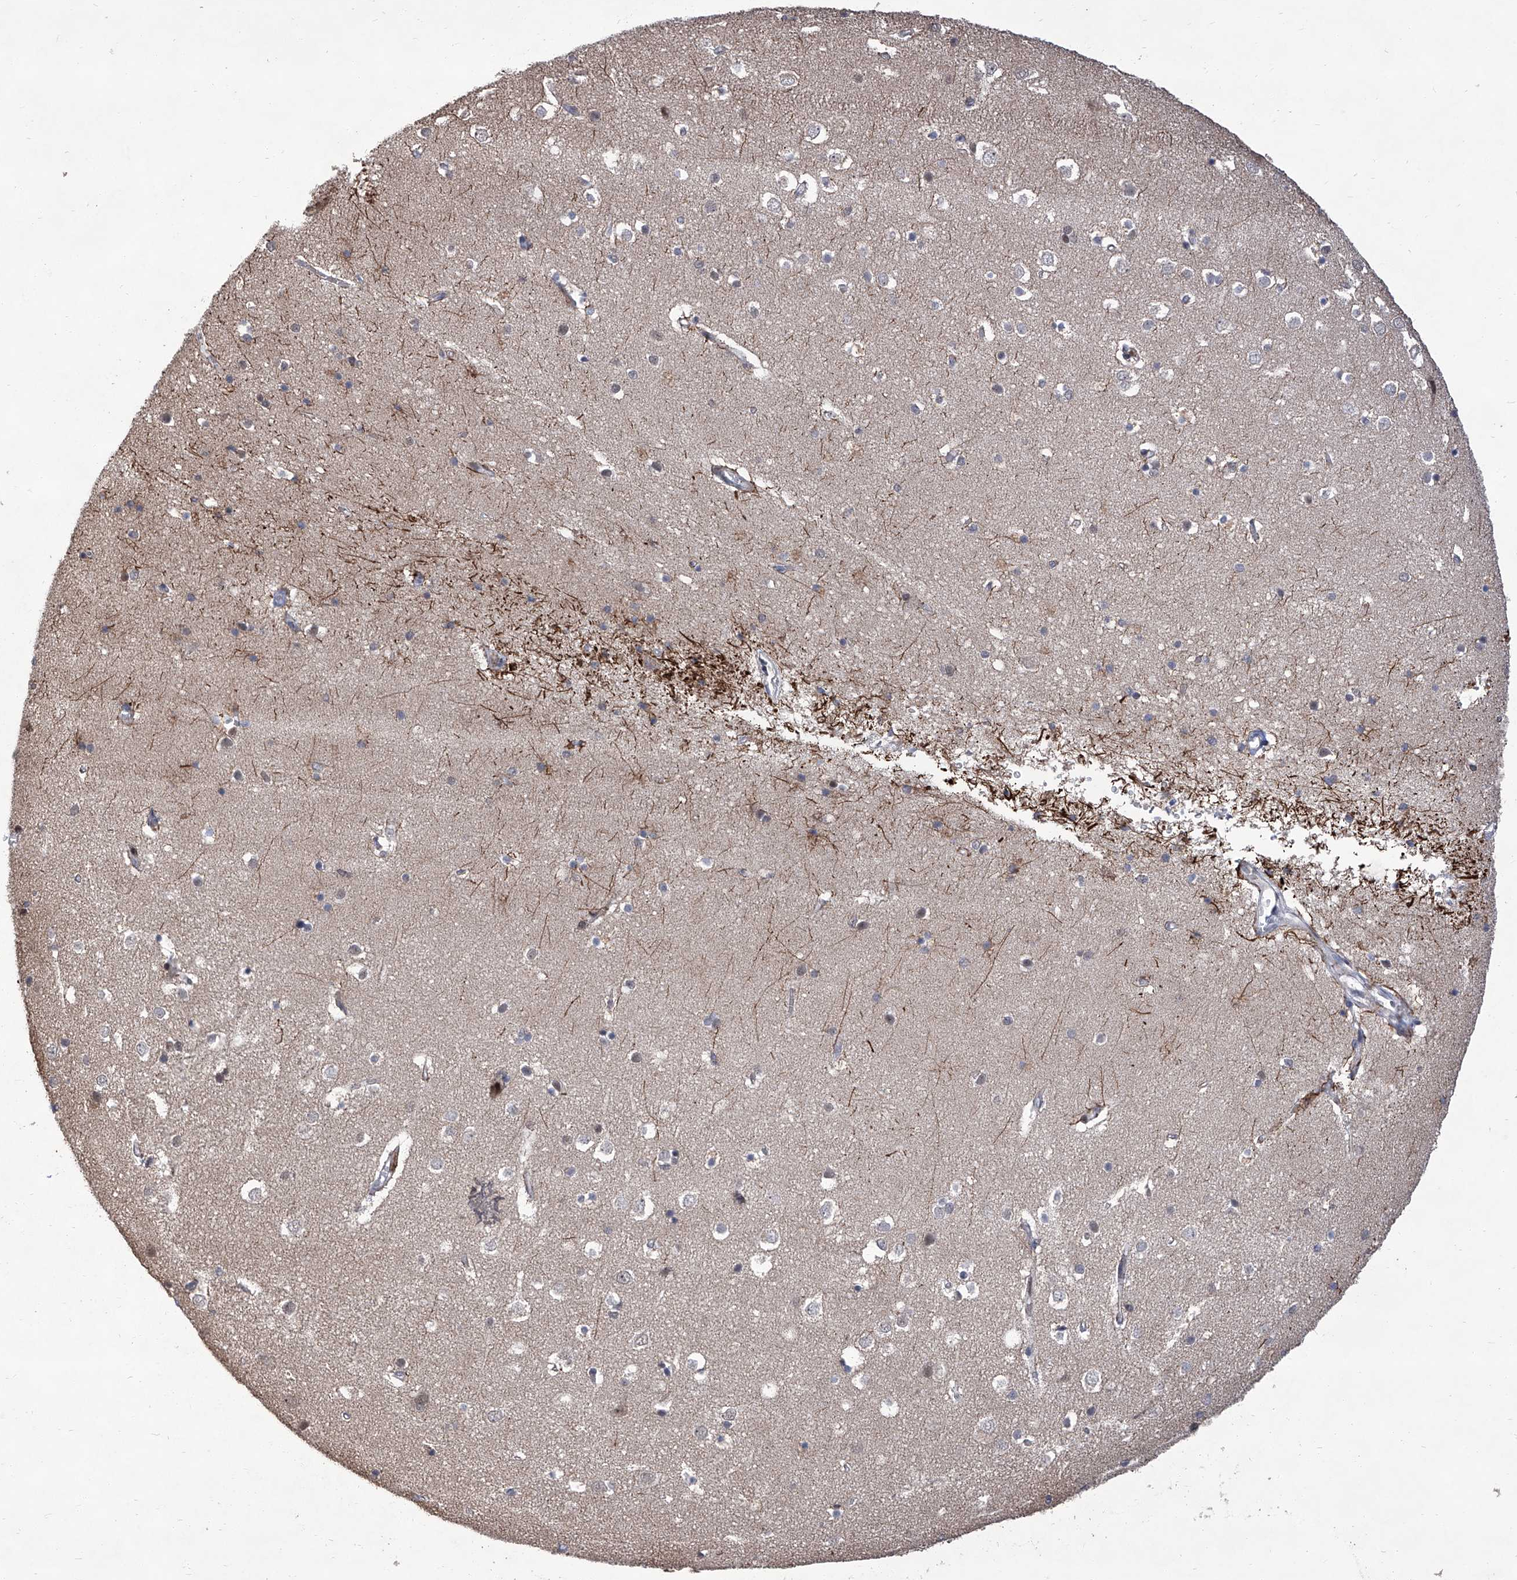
{"staining": {"intensity": "negative", "quantity": "none", "location": "none"}, "tissue": "cerebral cortex", "cell_type": "Endothelial cells", "image_type": "normal", "snomed": [{"axis": "morphology", "description": "Normal tissue, NOS"}, {"axis": "topography", "description": "Cerebral cortex"}], "caption": "High power microscopy image of an immunohistochemistry histopathology image of unremarkable cerebral cortex, revealing no significant positivity in endothelial cells. (Immunohistochemistry, brightfield microscopy, high magnification).", "gene": "FARP2", "patient": {"sex": "male", "age": 54}}